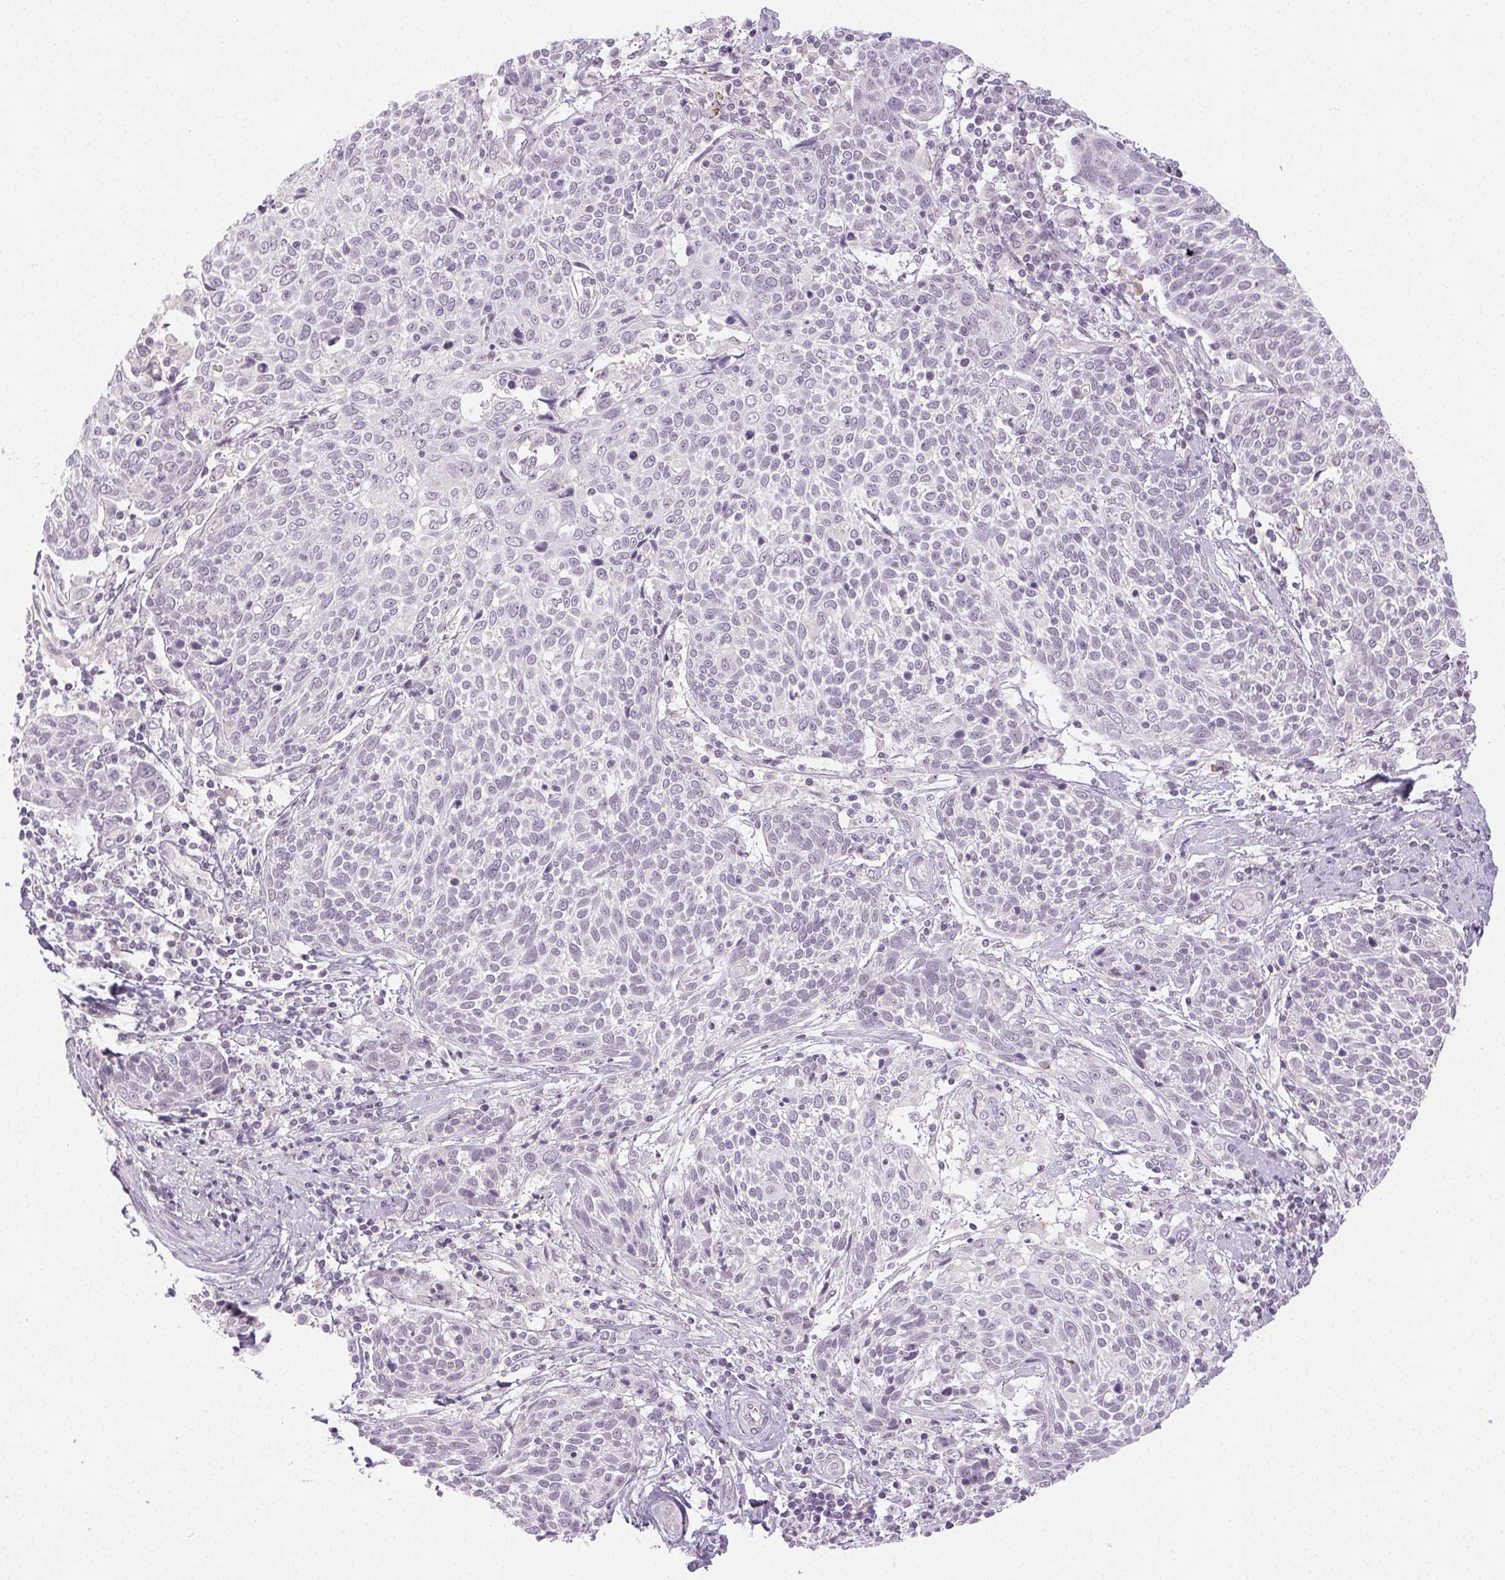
{"staining": {"intensity": "negative", "quantity": "none", "location": "none"}, "tissue": "cervical cancer", "cell_type": "Tumor cells", "image_type": "cancer", "snomed": [{"axis": "morphology", "description": "Squamous cell carcinoma, NOS"}, {"axis": "topography", "description": "Cervix"}], "caption": "A high-resolution micrograph shows immunohistochemistry staining of cervical squamous cell carcinoma, which displays no significant positivity in tumor cells.", "gene": "FAM168A", "patient": {"sex": "female", "age": 61}}